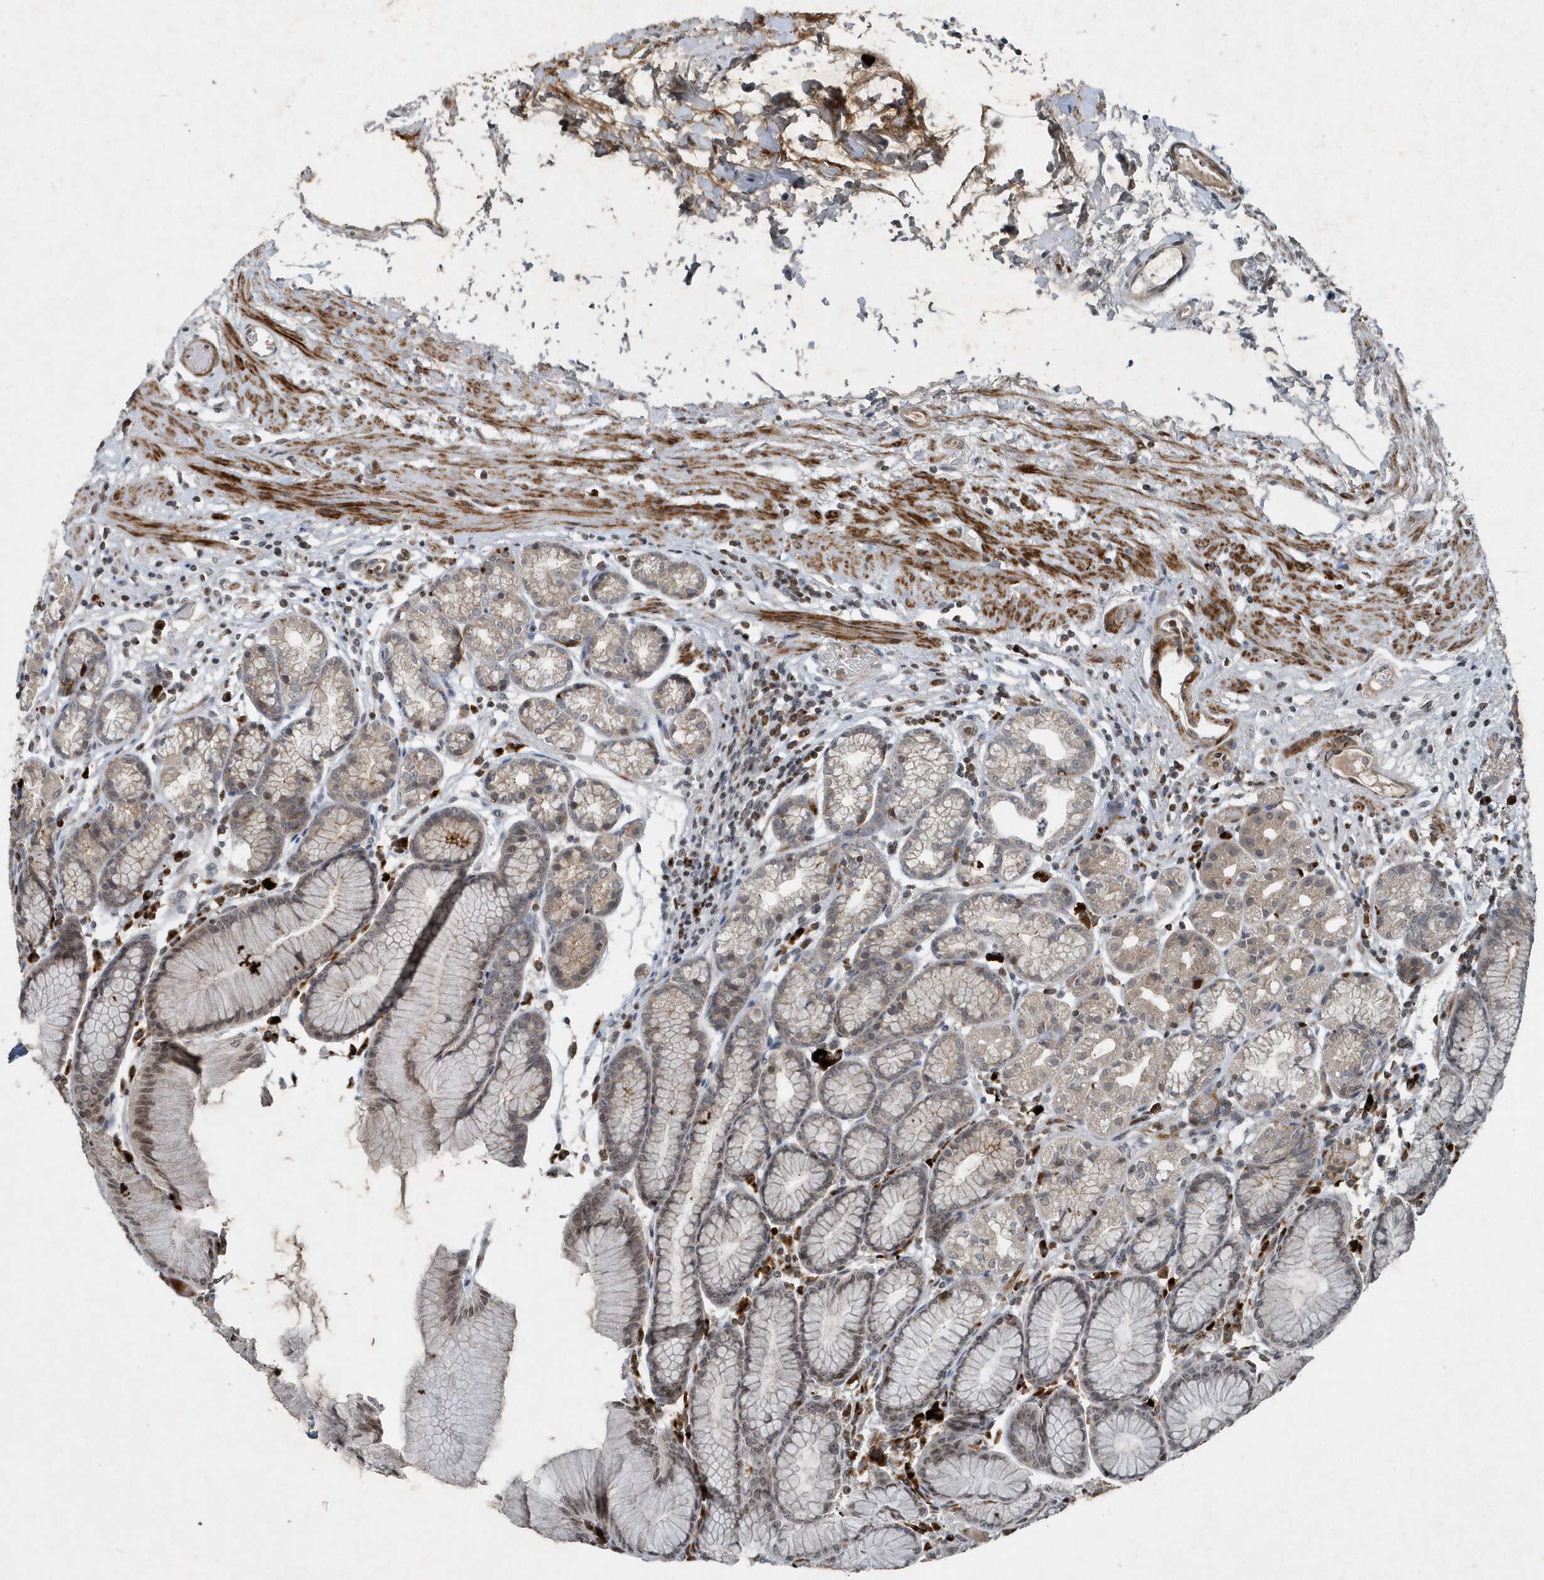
{"staining": {"intensity": "moderate", "quantity": "25%-75%", "location": "cytoplasmic/membranous,nuclear"}, "tissue": "stomach", "cell_type": "Glandular cells", "image_type": "normal", "snomed": [{"axis": "morphology", "description": "Normal tissue, NOS"}, {"axis": "topography", "description": "Stomach"}], "caption": "Unremarkable stomach reveals moderate cytoplasmic/membranous,nuclear staining in approximately 25%-75% of glandular cells The staining was performed using DAB (3,3'-diaminobenzidine) to visualize the protein expression in brown, while the nuclei were stained in blue with hematoxylin (Magnification: 20x)..", "gene": "QTRT2", "patient": {"sex": "female", "age": 57}}